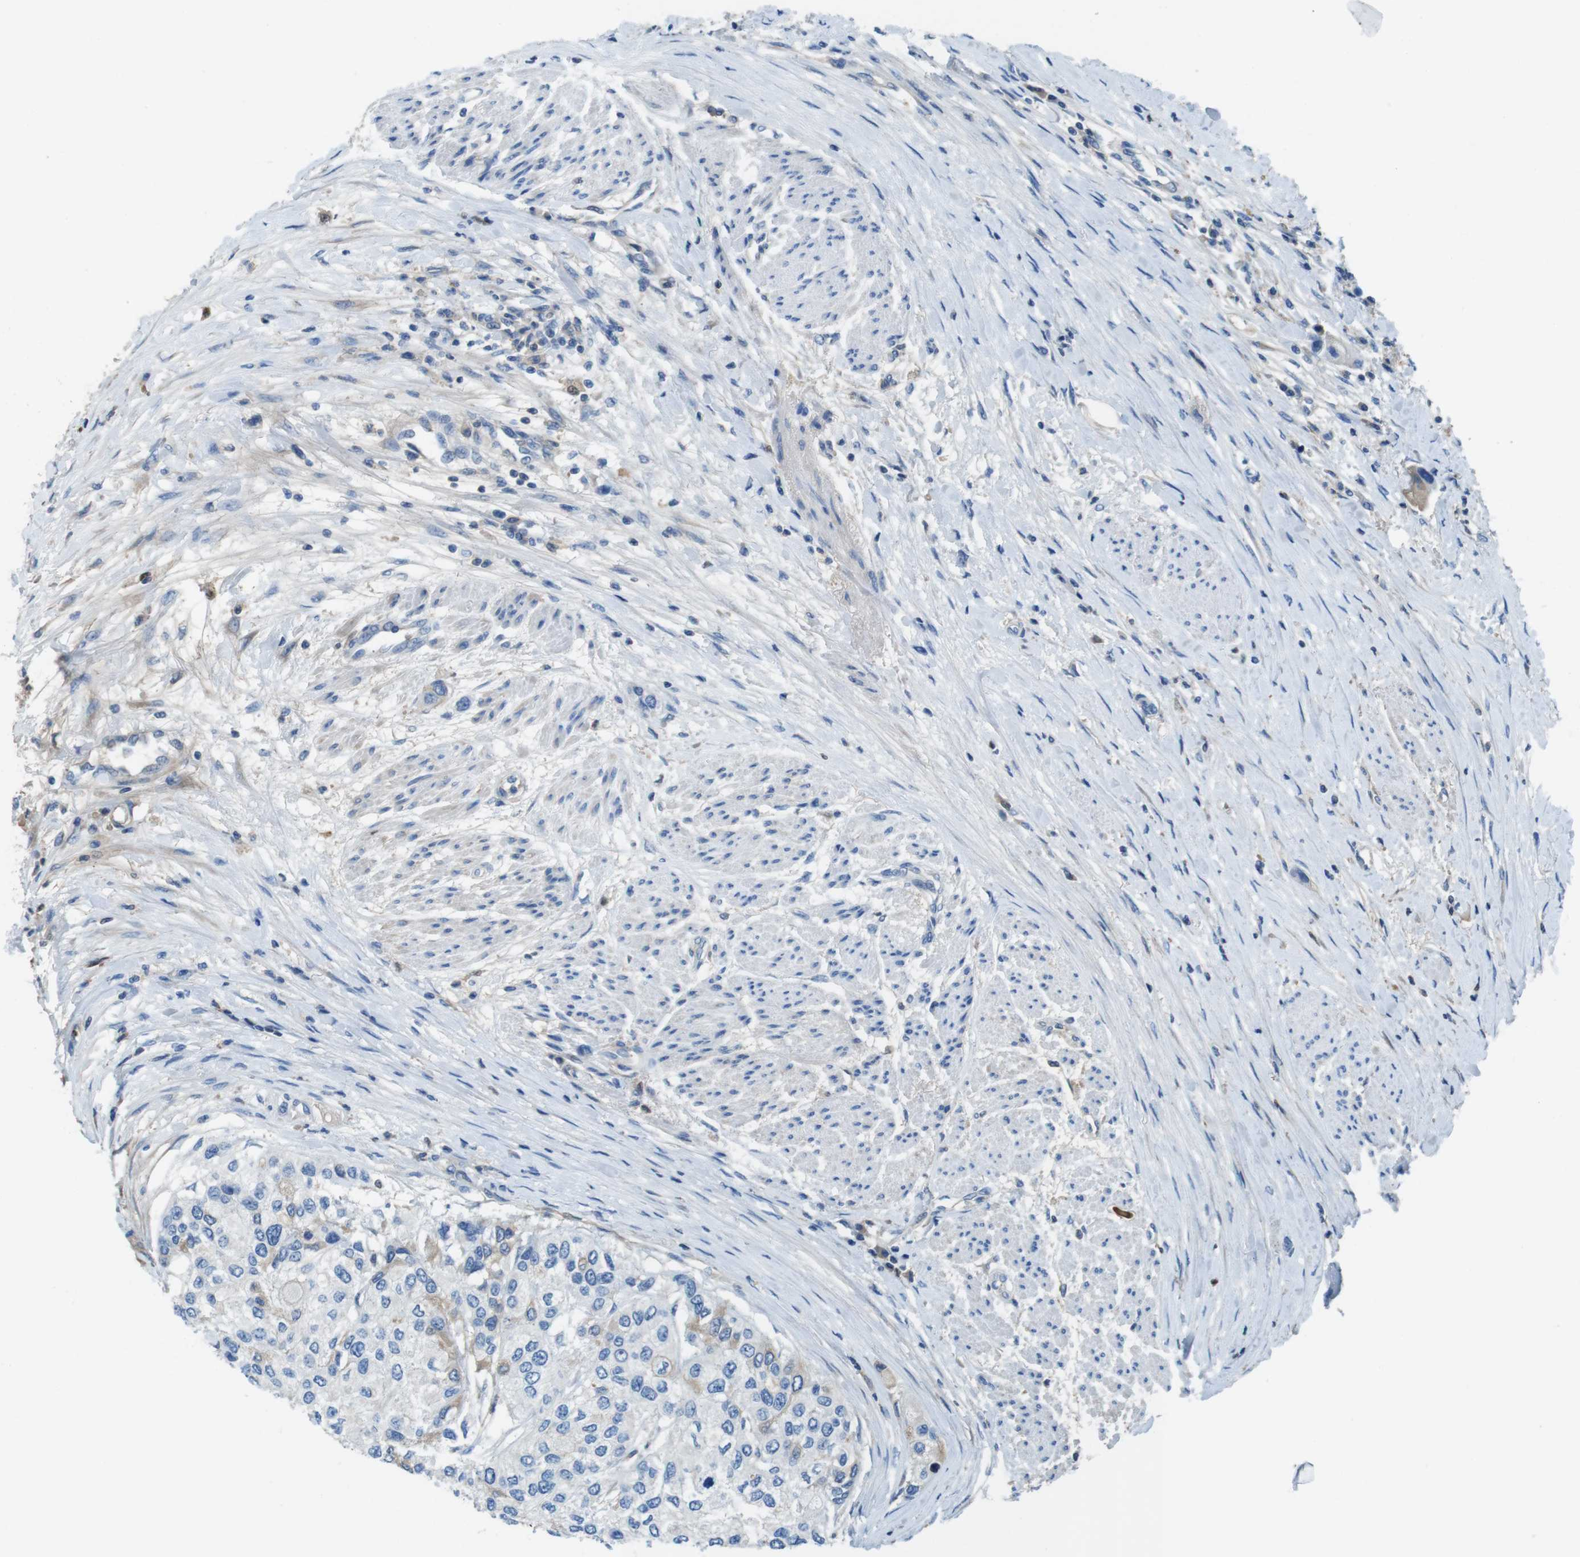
{"staining": {"intensity": "negative", "quantity": "none", "location": "none"}, "tissue": "urothelial cancer", "cell_type": "Tumor cells", "image_type": "cancer", "snomed": [{"axis": "morphology", "description": "Urothelial carcinoma, High grade"}, {"axis": "topography", "description": "Urinary bladder"}], "caption": "Human urothelial cancer stained for a protein using IHC shows no positivity in tumor cells.", "gene": "TMPRSS15", "patient": {"sex": "female", "age": 56}}